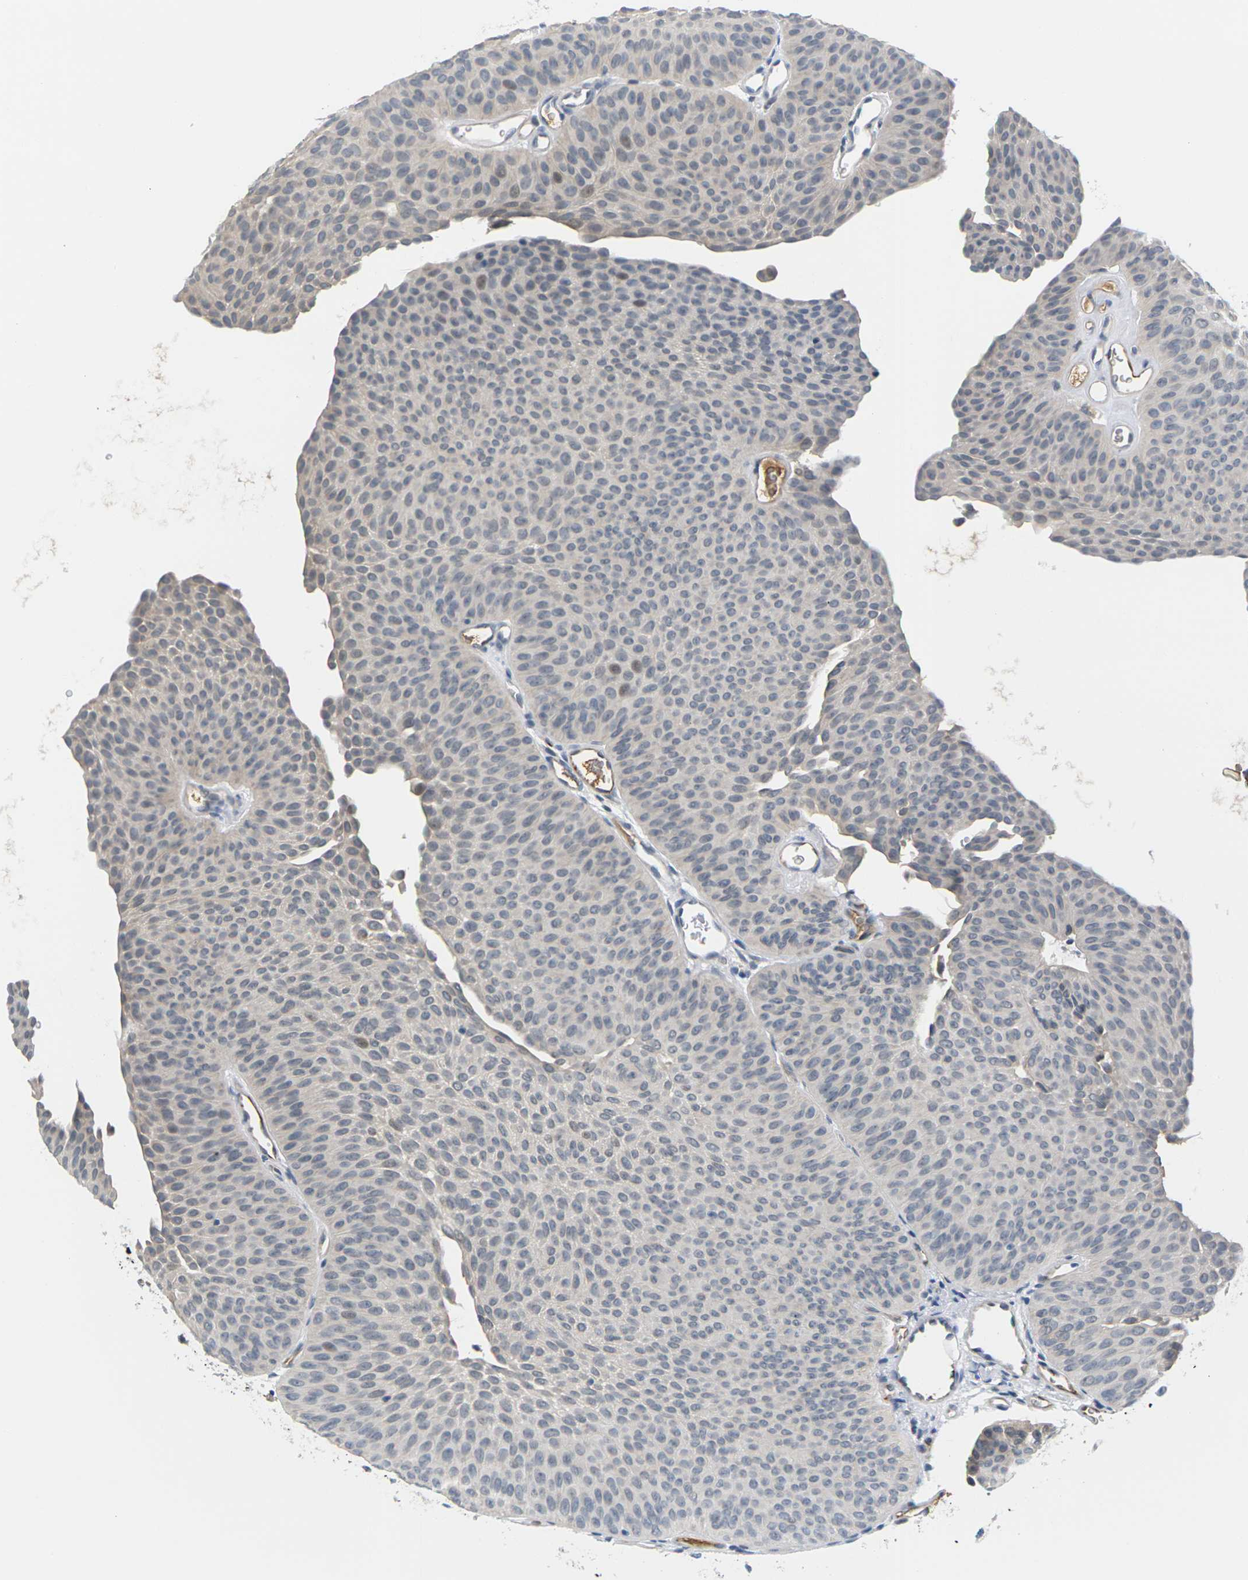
{"staining": {"intensity": "moderate", "quantity": "<25%", "location": "nuclear"}, "tissue": "urothelial cancer", "cell_type": "Tumor cells", "image_type": "cancer", "snomed": [{"axis": "morphology", "description": "Urothelial carcinoma, Low grade"}, {"axis": "topography", "description": "Urinary bladder"}], "caption": "Immunohistochemistry (DAB (3,3'-diaminobenzidine)) staining of human urothelial cancer exhibits moderate nuclear protein expression in about <25% of tumor cells.", "gene": "PKP2", "patient": {"sex": "female", "age": 60}}